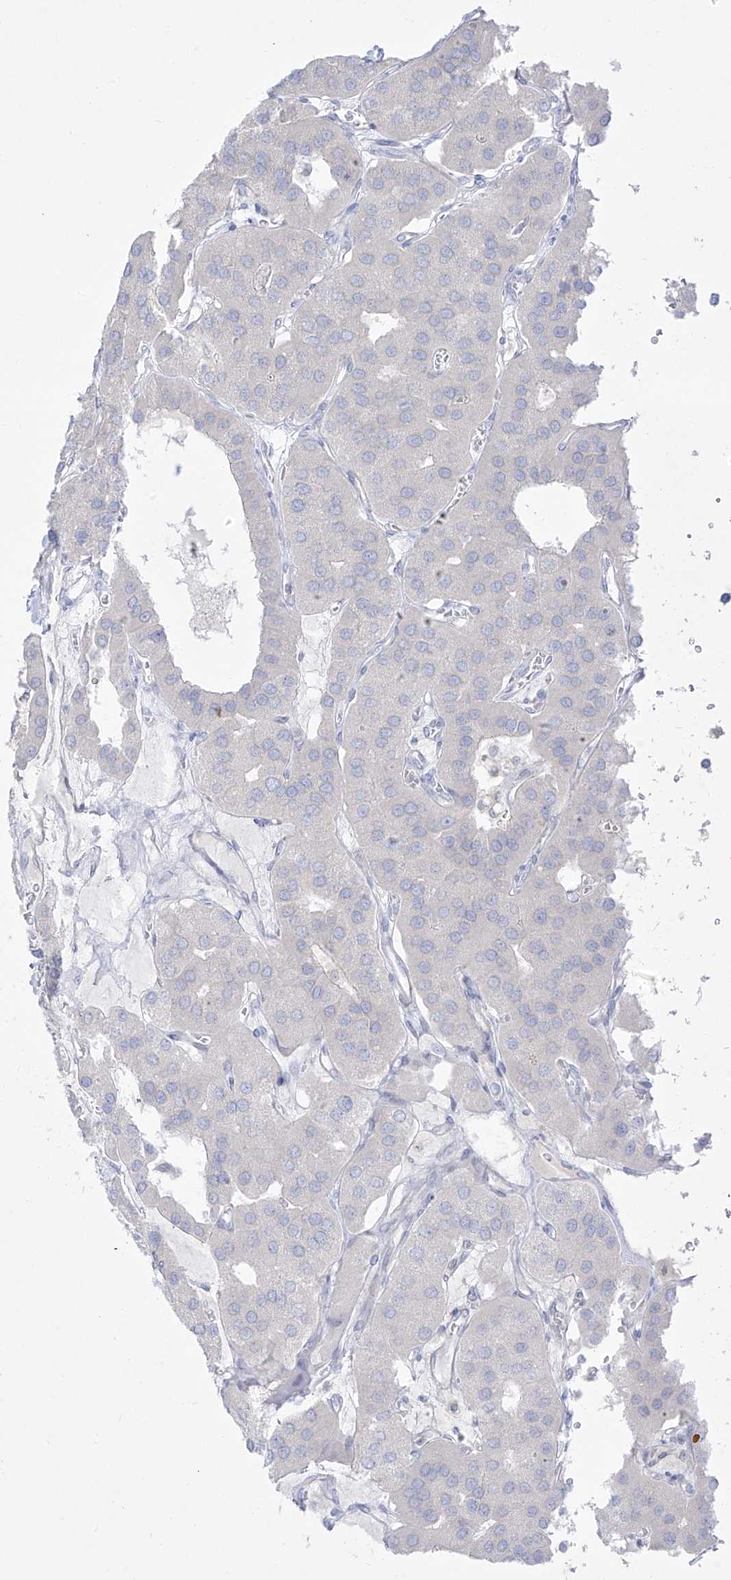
{"staining": {"intensity": "negative", "quantity": "none", "location": "none"}, "tissue": "parathyroid gland", "cell_type": "Glandular cells", "image_type": "normal", "snomed": [{"axis": "morphology", "description": "Normal tissue, NOS"}, {"axis": "morphology", "description": "Adenoma, NOS"}, {"axis": "topography", "description": "Parathyroid gland"}], "caption": "This is an immunohistochemistry (IHC) micrograph of normal parathyroid gland. There is no staining in glandular cells.", "gene": "DMKN", "patient": {"sex": "female", "age": 86}}